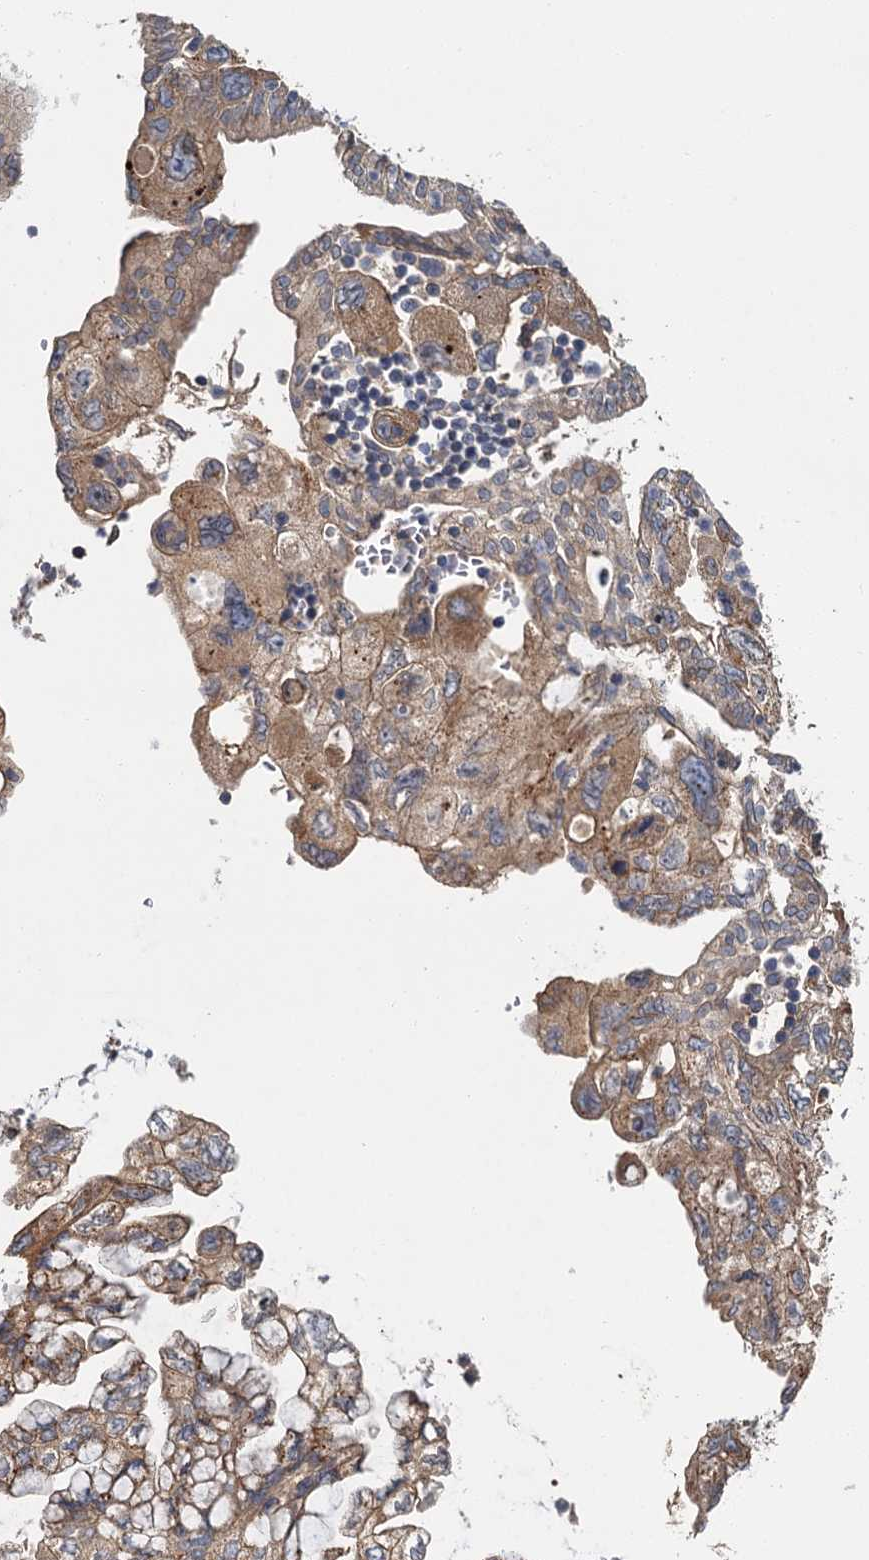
{"staining": {"intensity": "moderate", "quantity": ">75%", "location": "cytoplasmic/membranous"}, "tissue": "pancreatic cancer", "cell_type": "Tumor cells", "image_type": "cancer", "snomed": [{"axis": "morphology", "description": "Adenocarcinoma, NOS"}, {"axis": "topography", "description": "Pancreas"}], "caption": "Pancreatic cancer tissue shows moderate cytoplasmic/membranous expression in approximately >75% of tumor cells, visualized by immunohistochemistry.", "gene": "ZNF324", "patient": {"sex": "female", "age": 73}}